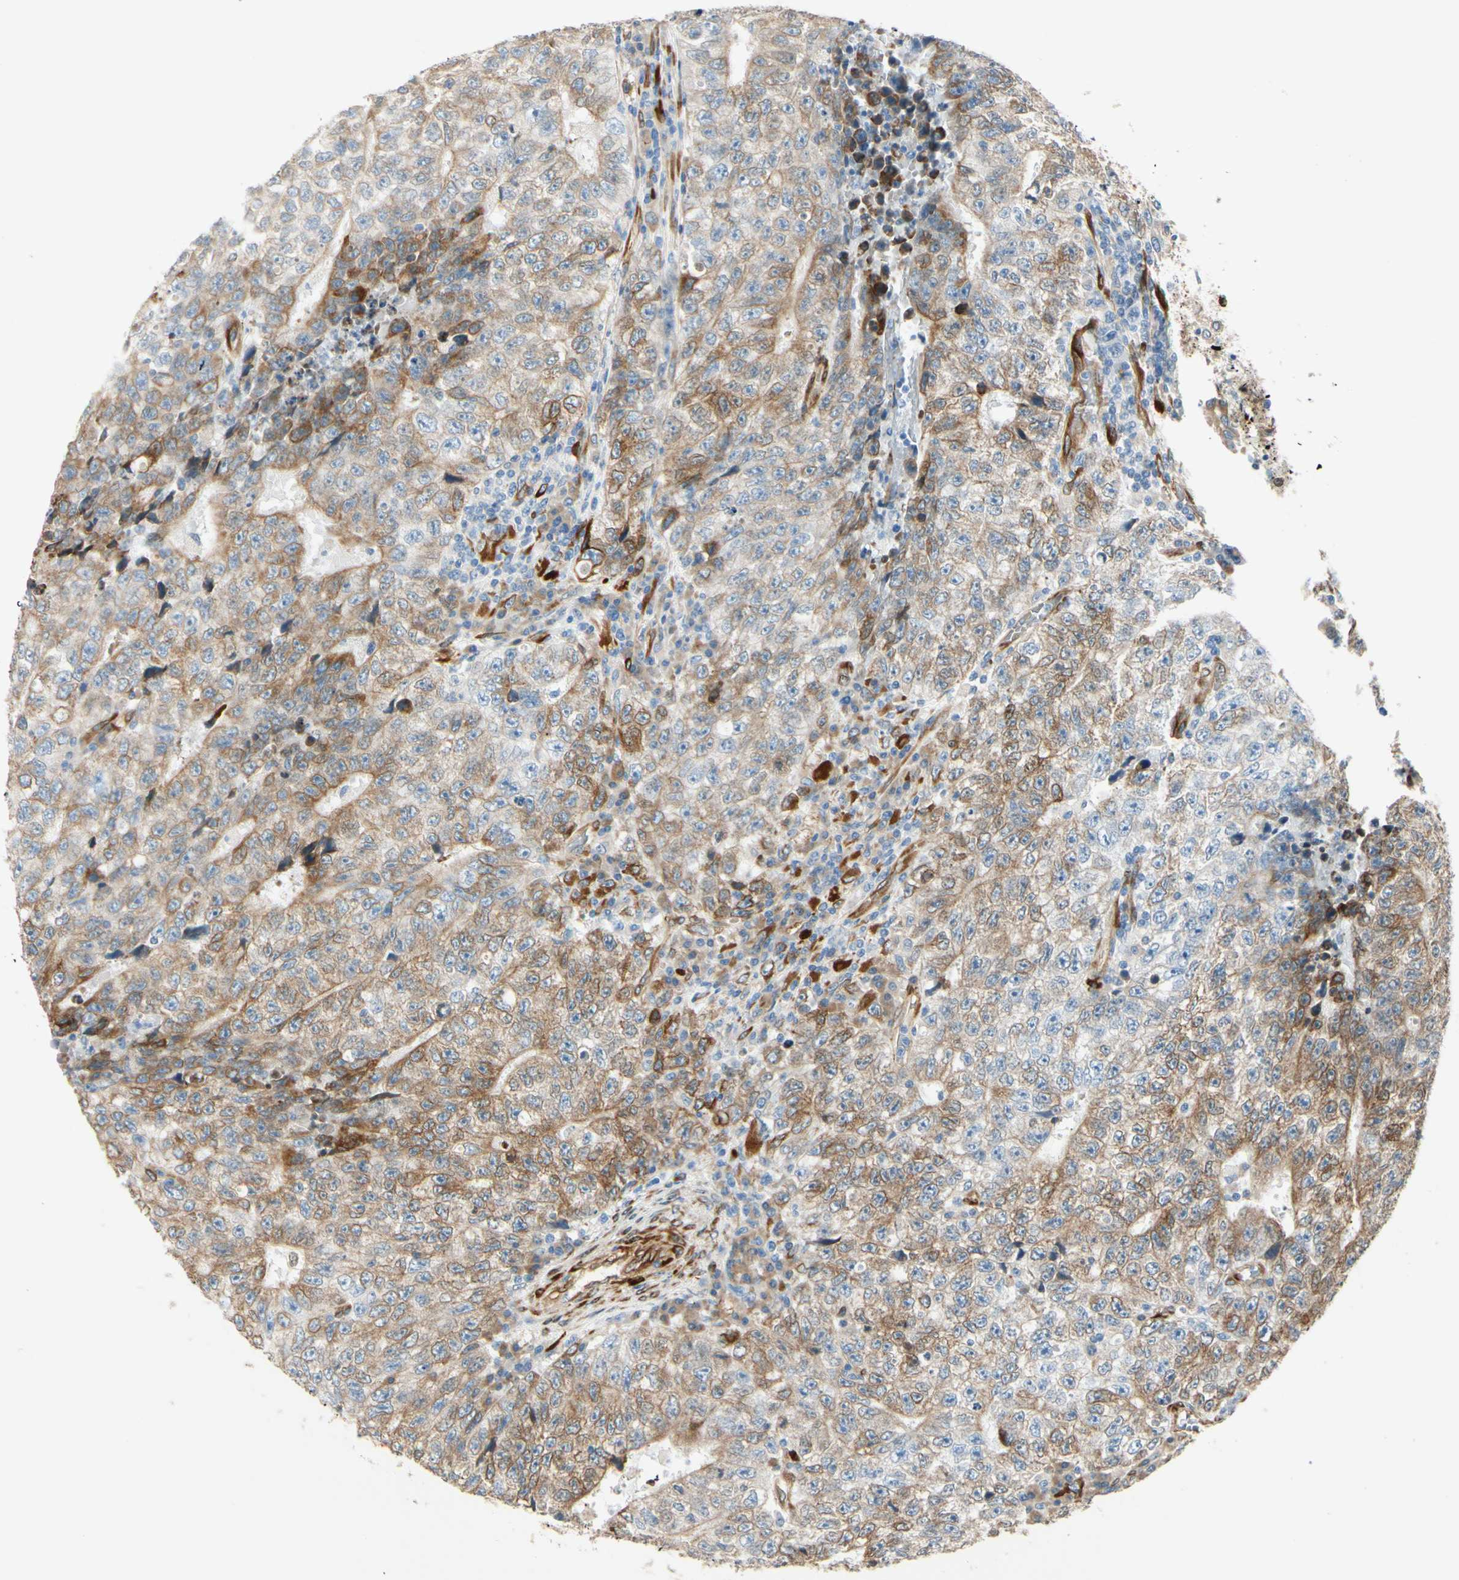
{"staining": {"intensity": "moderate", "quantity": ">75%", "location": "cytoplasmic/membranous"}, "tissue": "testis cancer", "cell_type": "Tumor cells", "image_type": "cancer", "snomed": [{"axis": "morphology", "description": "Necrosis, NOS"}, {"axis": "morphology", "description": "Carcinoma, Embryonal, NOS"}, {"axis": "topography", "description": "Testis"}], "caption": "Human testis cancer stained for a protein (brown) exhibits moderate cytoplasmic/membranous positive expression in approximately >75% of tumor cells.", "gene": "FKBP7", "patient": {"sex": "male", "age": 19}}